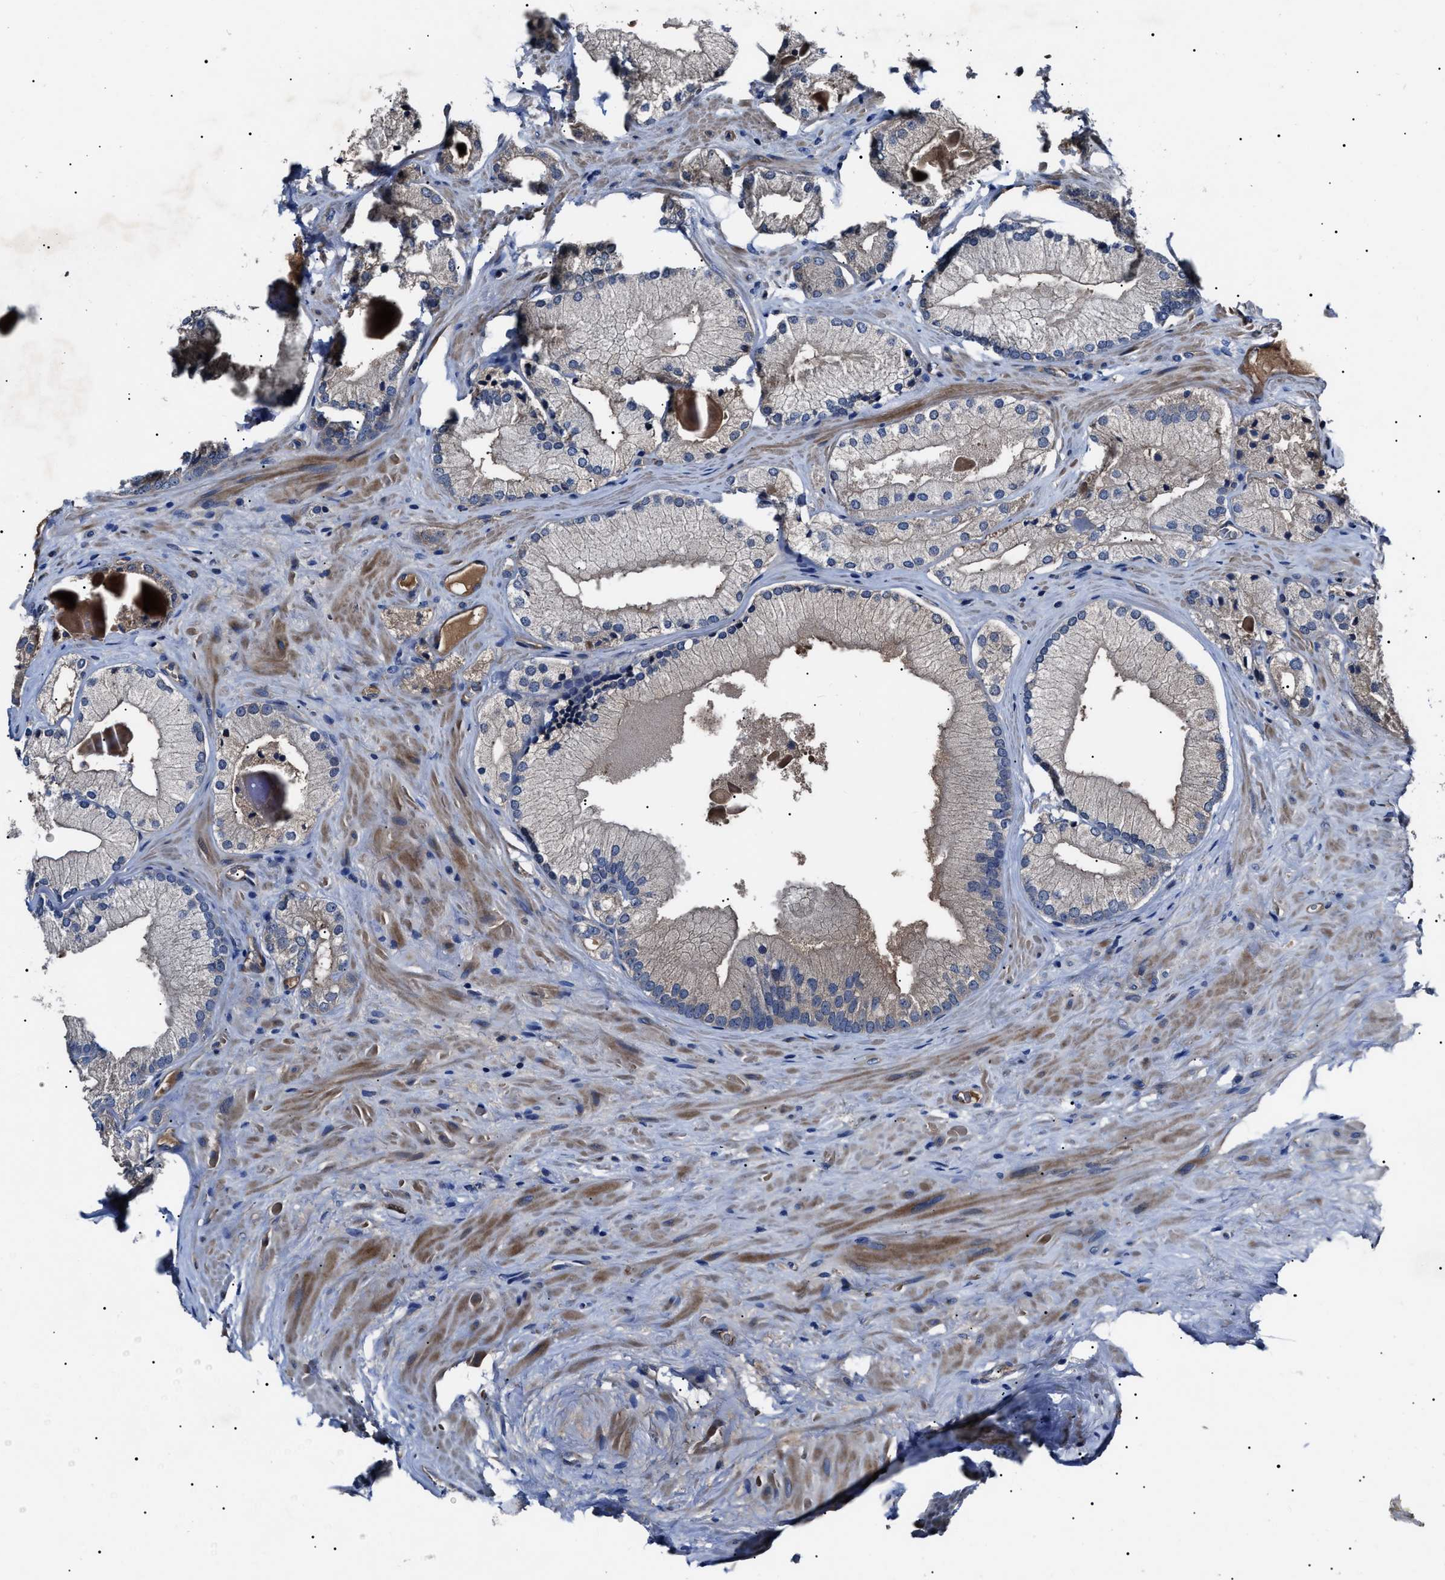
{"staining": {"intensity": "negative", "quantity": "none", "location": "none"}, "tissue": "prostate cancer", "cell_type": "Tumor cells", "image_type": "cancer", "snomed": [{"axis": "morphology", "description": "Adenocarcinoma, Low grade"}, {"axis": "topography", "description": "Prostate"}], "caption": "Prostate cancer (adenocarcinoma (low-grade)) stained for a protein using immunohistochemistry (IHC) displays no positivity tumor cells.", "gene": "IFT81", "patient": {"sex": "male", "age": 65}}